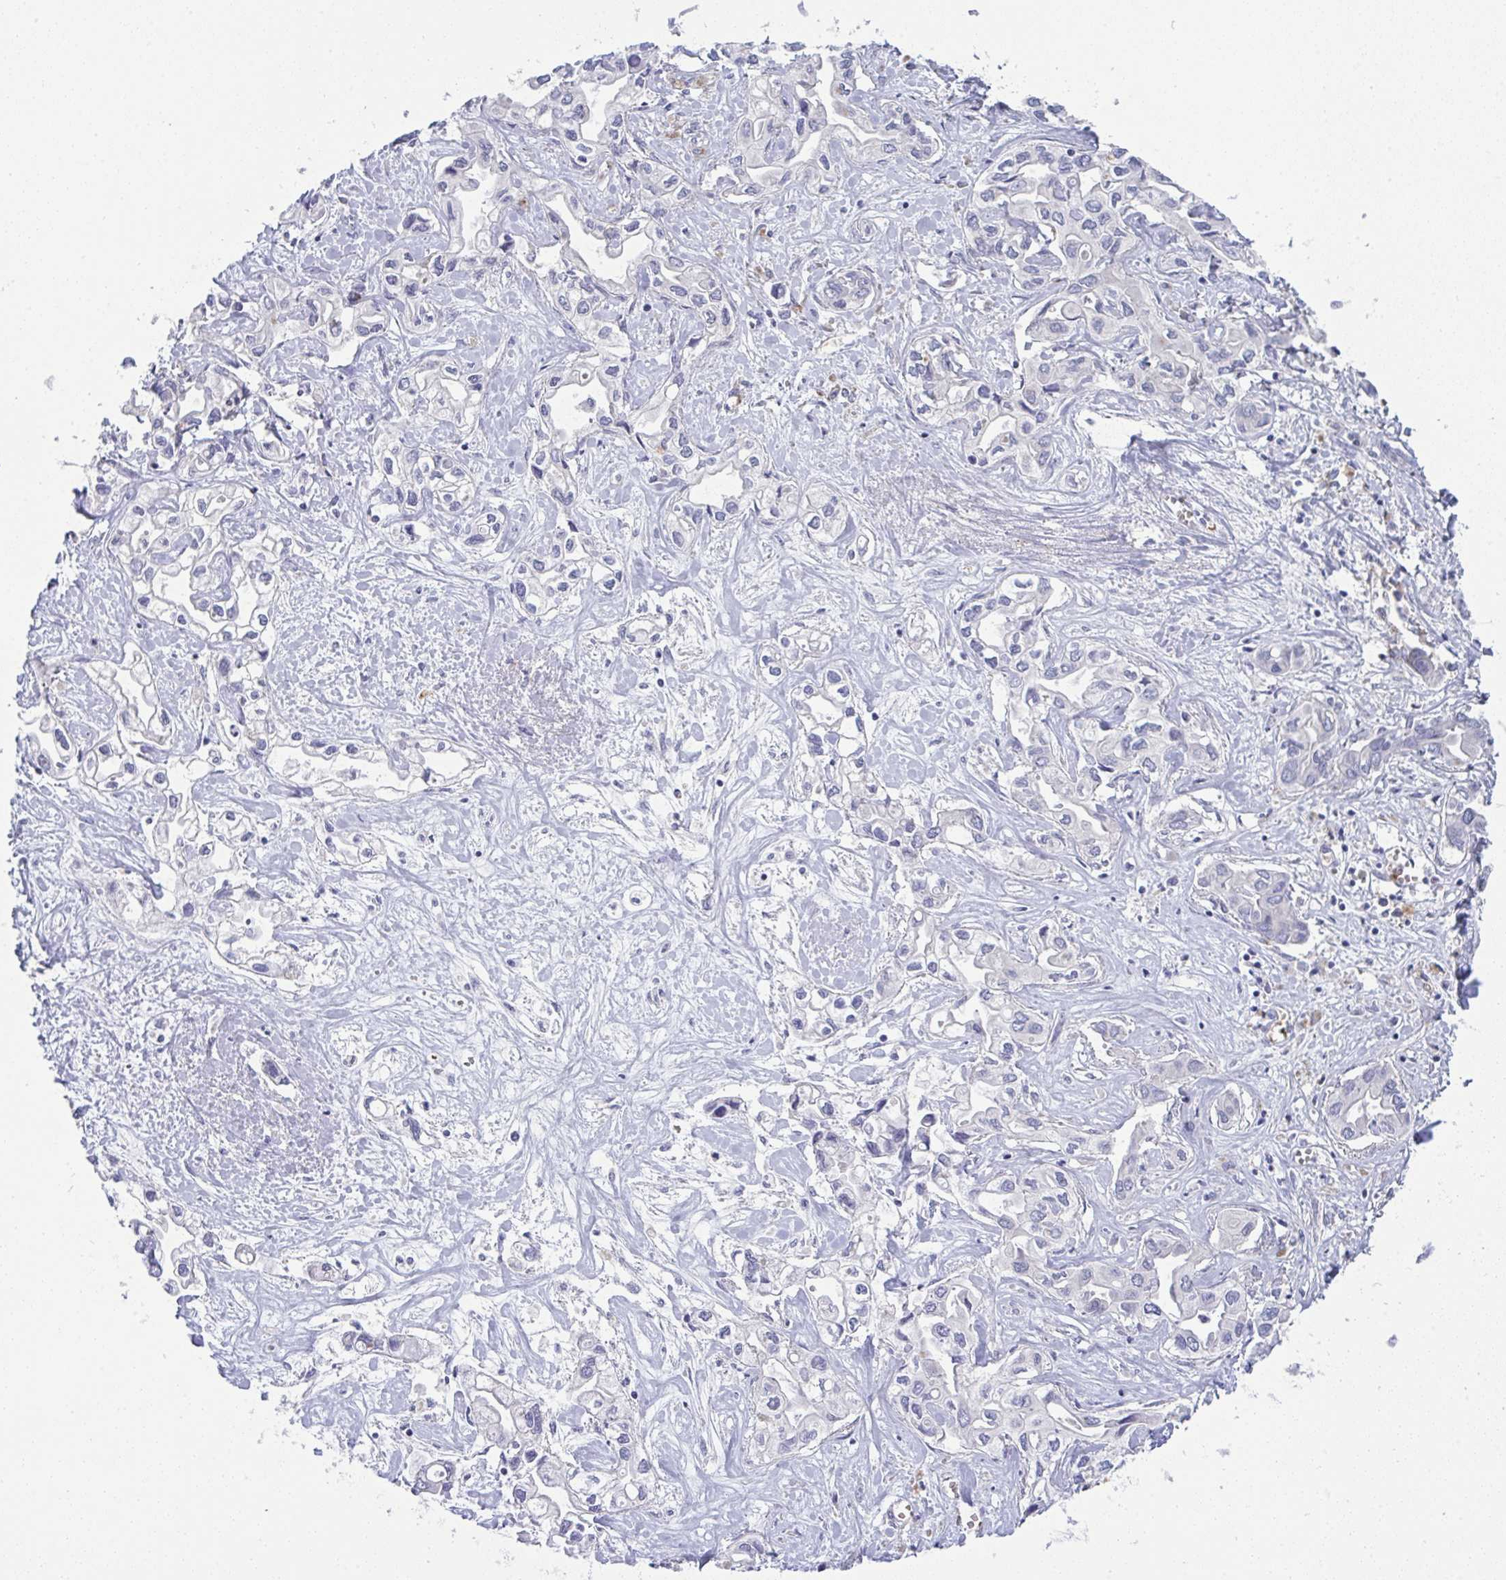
{"staining": {"intensity": "negative", "quantity": "none", "location": "none"}, "tissue": "liver cancer", "cell_type": "Tumor cells", "image_type": "cancer", "snomed": [{"axis": "morphology", "description": "Cholangiocarcinoma"}, {"axis": "topography", "description": "Liver"}], "caption": "The micrograph shows no significant positivity in tumor cells of liver cancer.", "gene": "SPTB", "patient": {"sex": "female", "age": 64}}